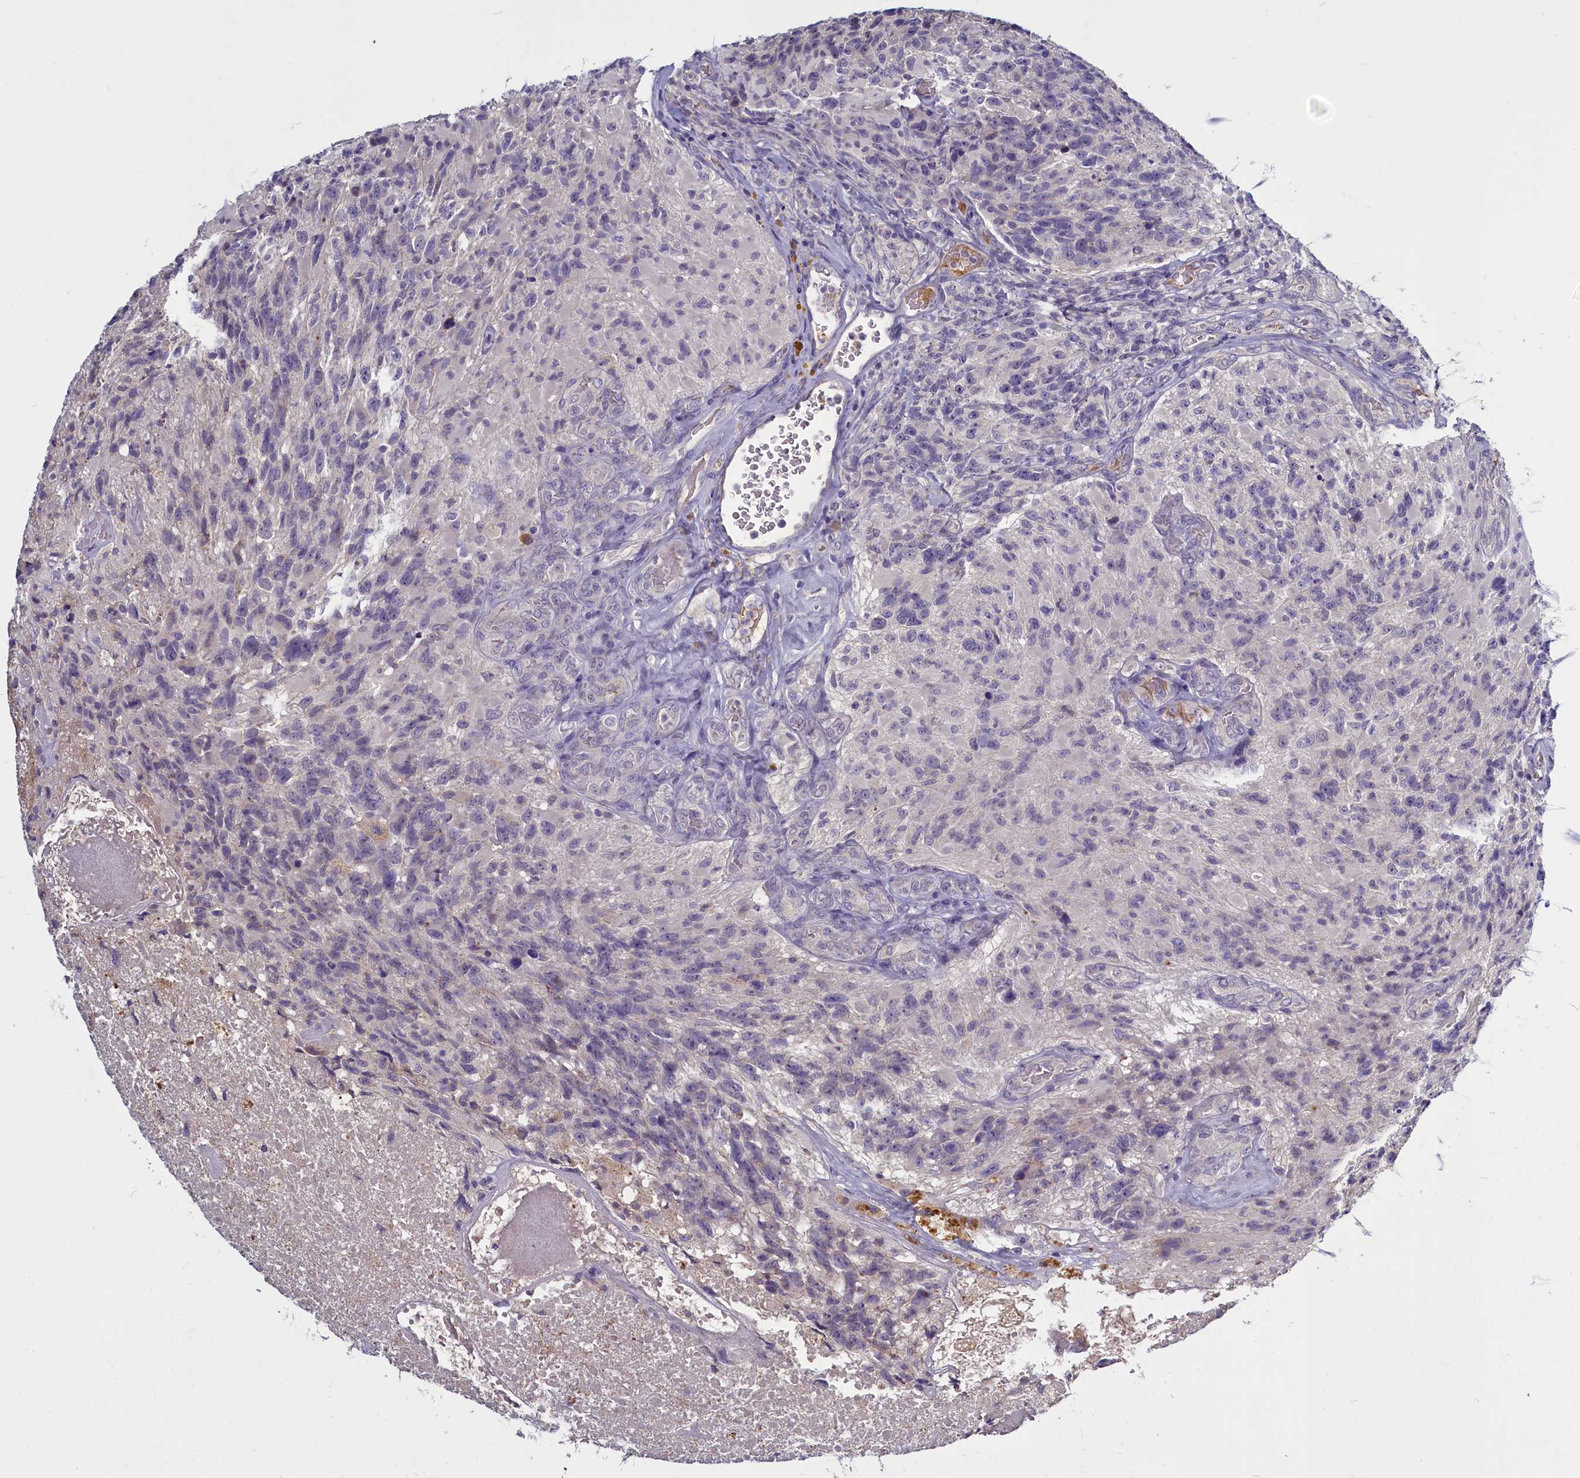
{"staining": {"intensity": "negative", "quantity": "none", "location": "none"}, "tissue": "glioma", "cell_type": "Tumor cells", "image_type": "cancer", "snomed": [{"axis": "morphology", "description": "Glioma, malignant, High grade"}, {"axis": "topography", "description": "Brain"}], "caption": "Tumor cells are negative for brown protein staining in glioma.", "gene": "SV2C", "patient": {"sex": "male", "age": 76}}